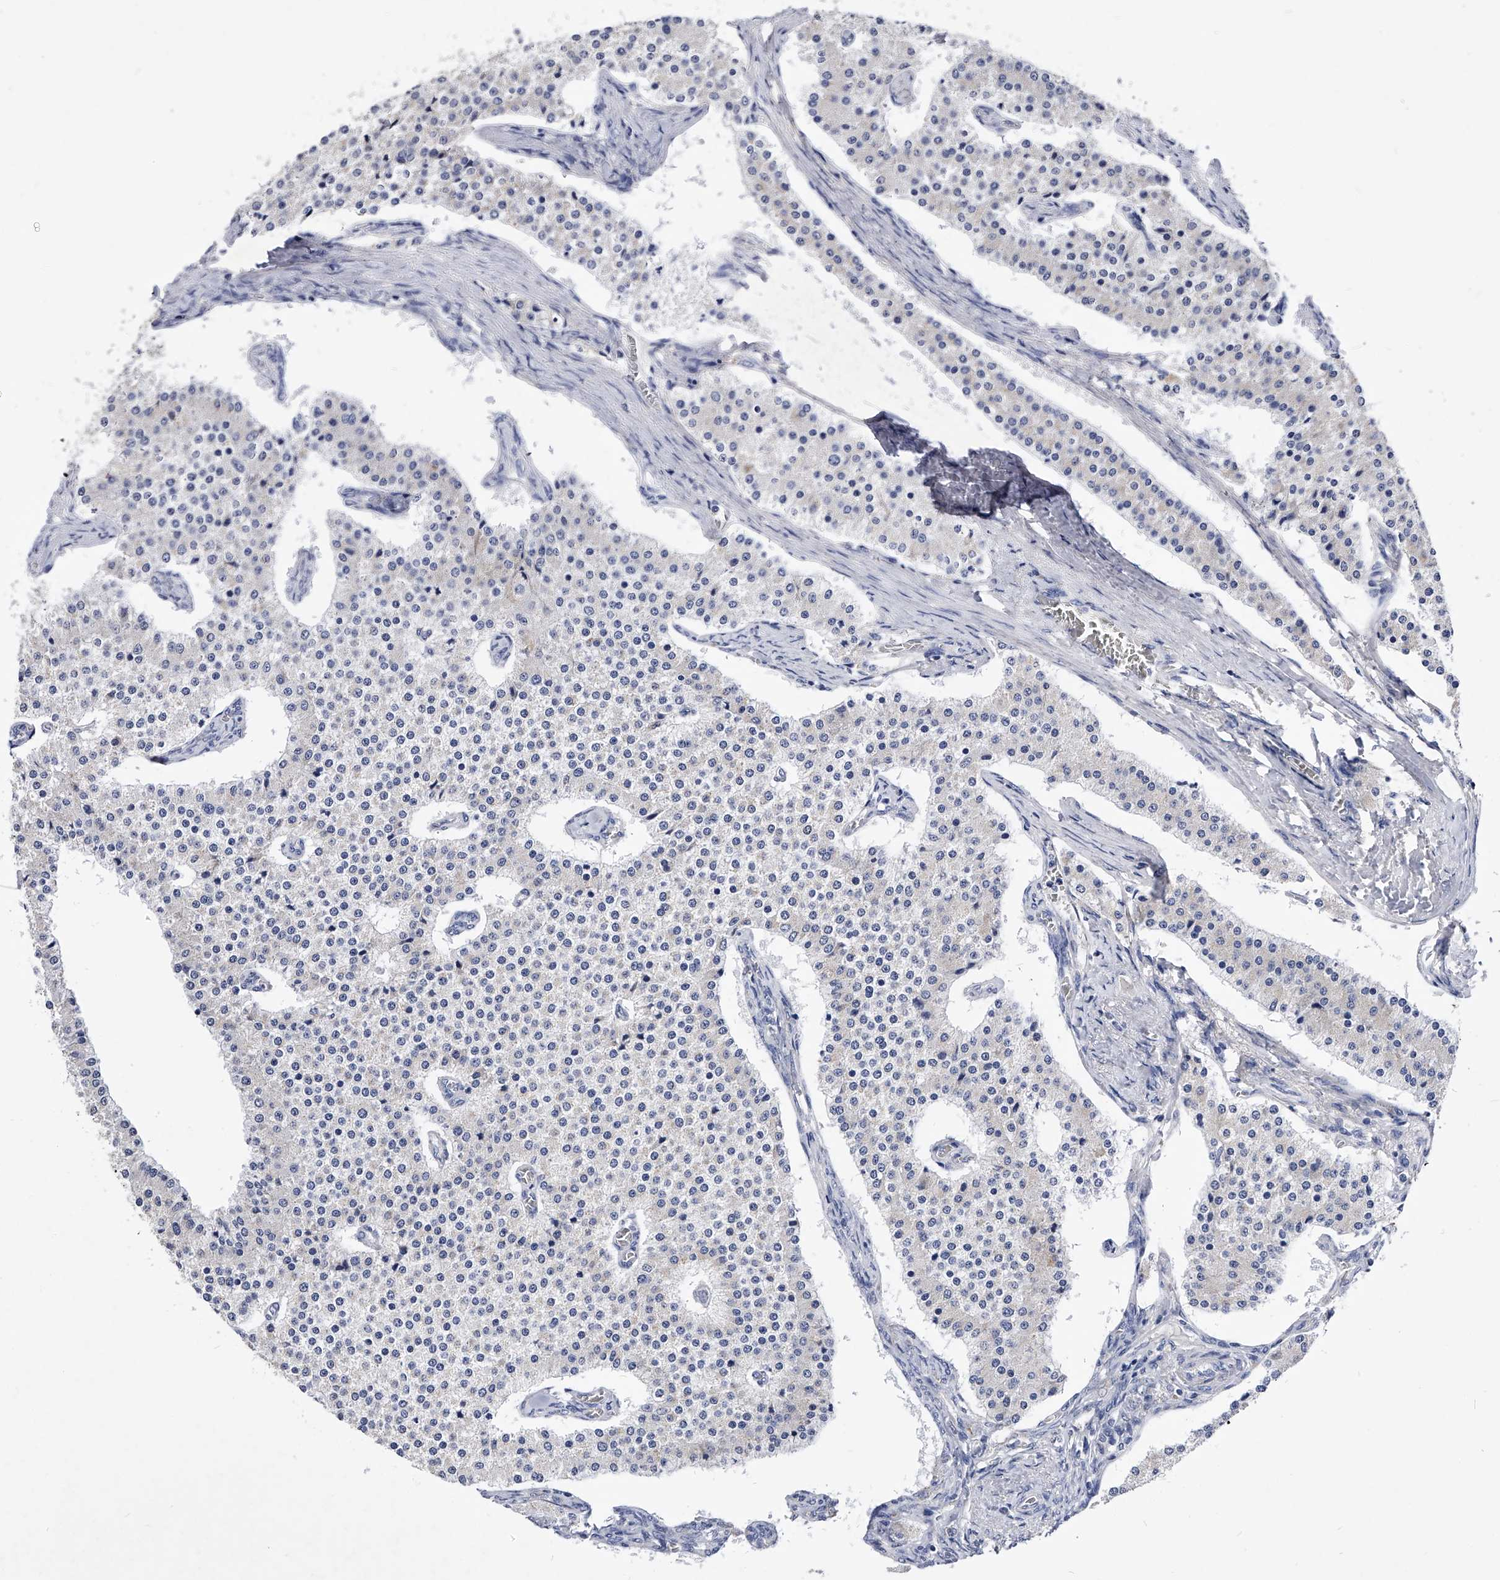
{"staining": {"intensity": "negative", "quantity": "none", "location": "none"}, "tissue": "carcinoid", "cell_type": "Tumor cells", "image_type": "cancer", "snomed": [{"axis": "morphology", "description": "Carcinoid, malignant, NOS"}, {"axis": "topography", "description": "Colon"}], "caption": "High power microscopy micrograph of an IHC photomicrograph of malignant carcinoid, revealing no significant expression in tumor cells.", "gene": "ZNF529", "patient": {"sex": "female", "age": 52}}